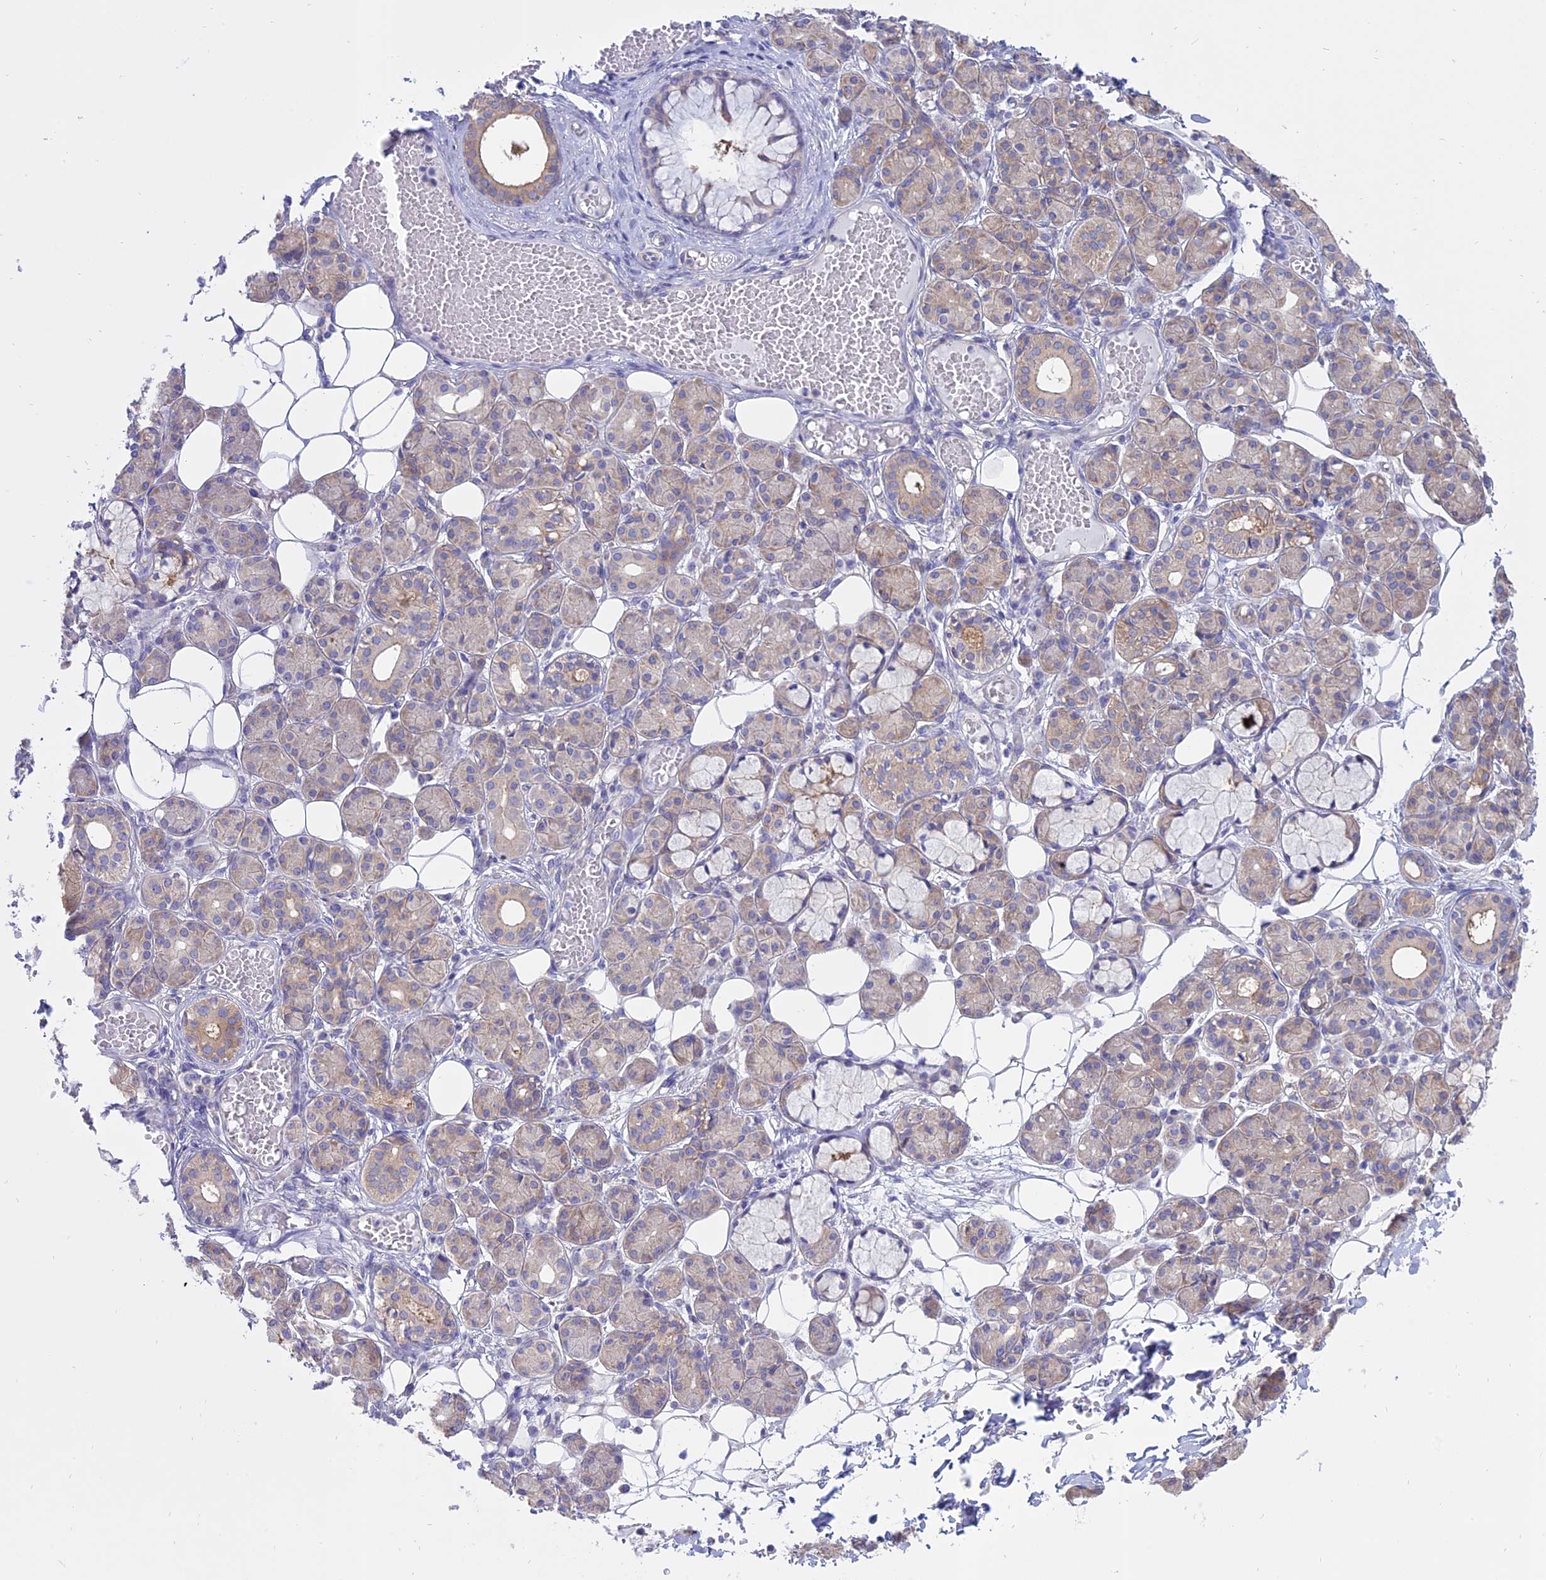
{"staining": {"intensity": "weak", "quantity": "25%-75%", "location": "cytoplasmic/membranous"}, "tissue": "salivary gland", "cell_type": "Glandular cells", "image_type": "normal", "snomed": [{"axis": "morphology", "description": "Normal tissue, NOS"}, {"axis": "topography", "description": "Salivary gland"}], "caption": "Immunohistochemistry (IHC) photomicrograph of unremarkable salivary gland stained for a protein (brown), which reveals low levels of weak cytoplasmic/membranous positivity in approximately 25%-75% of glandular cells.", "gene": "AHCYL1", "patient": {"sex": "male", "age": 63}}